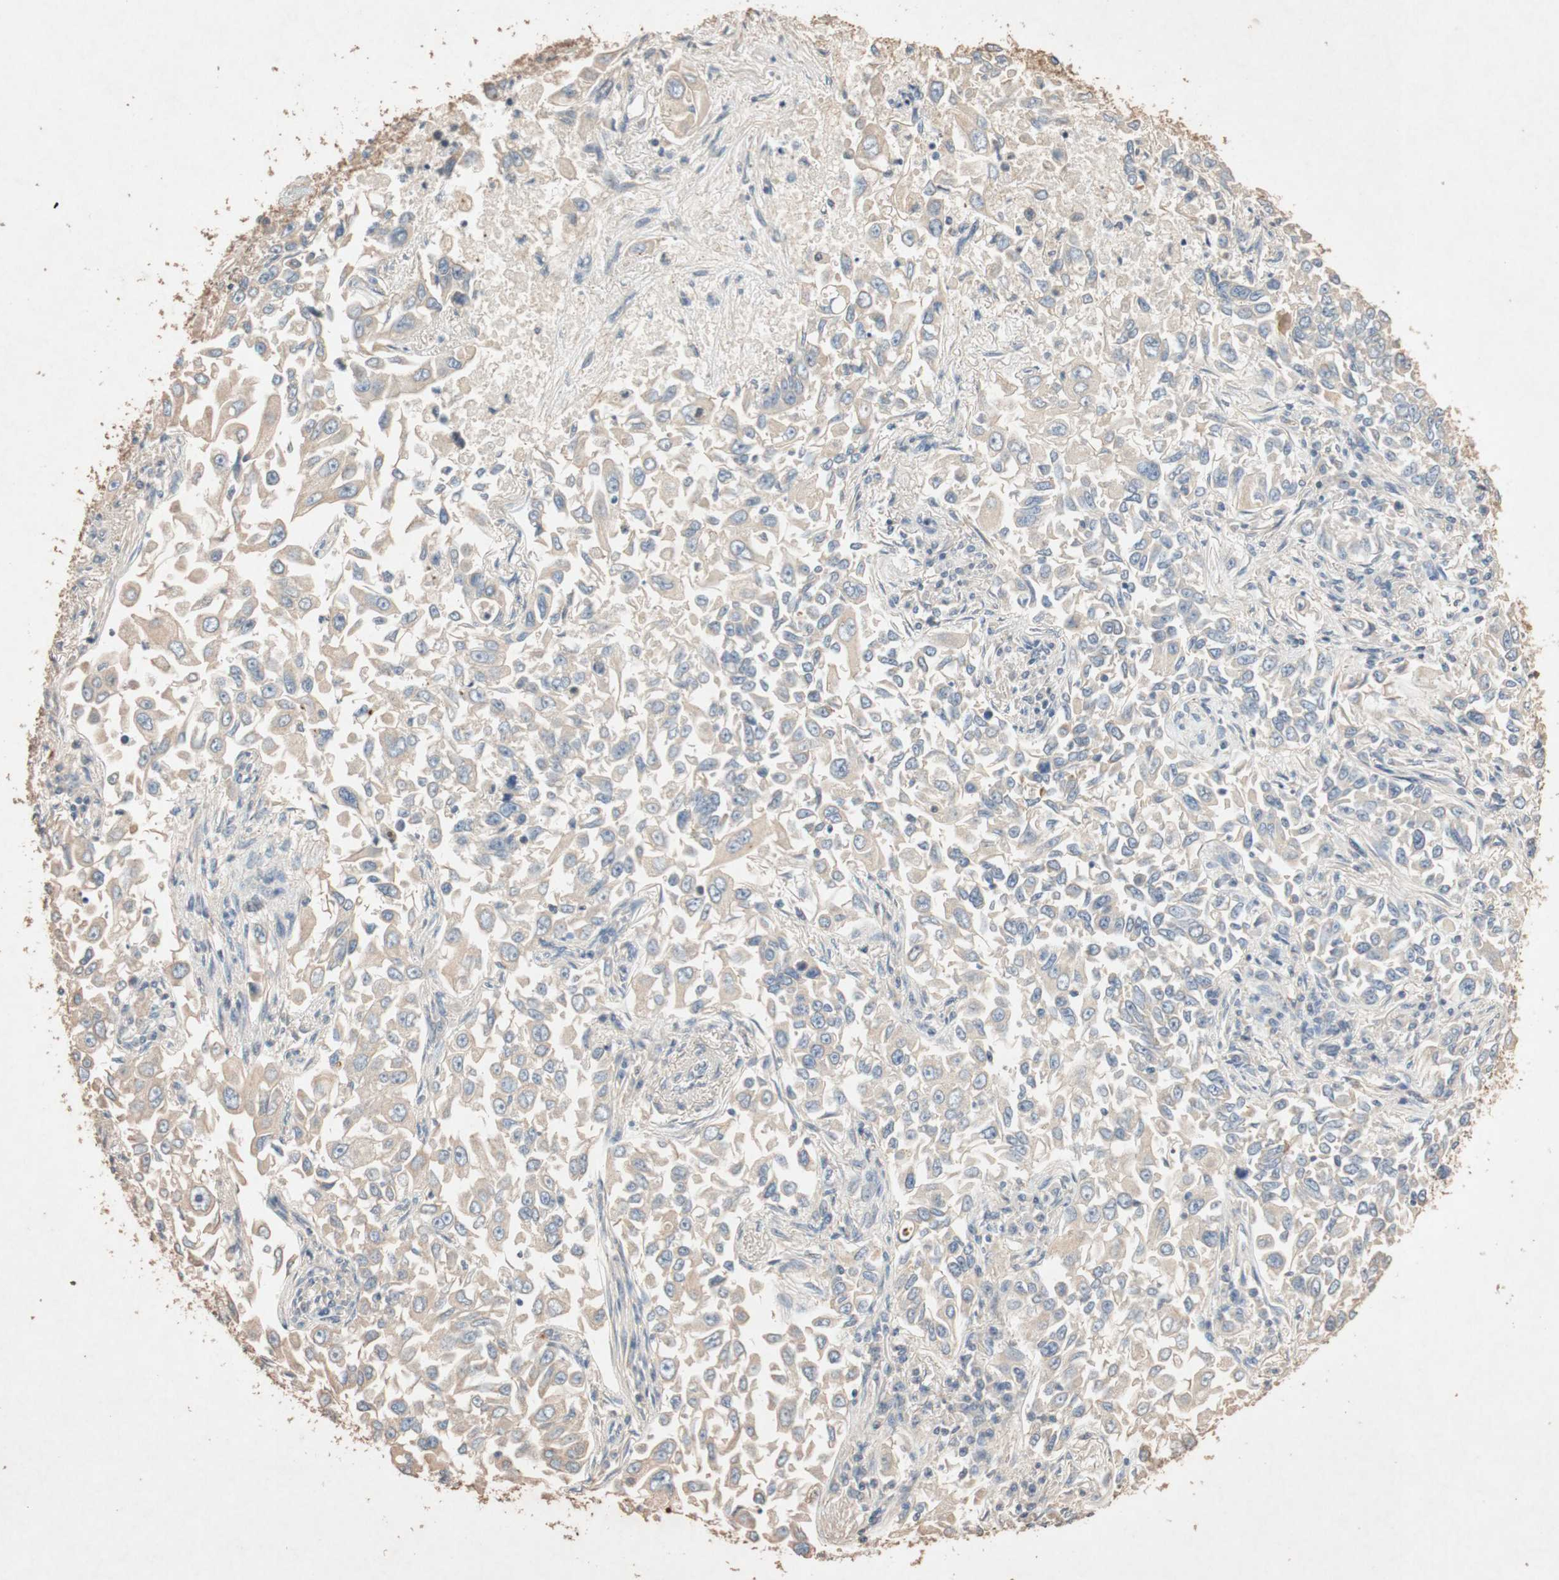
{"staining": {"intensity": "weak", "quantity": ">75%", "location": "cytoplasmic/membranous"}, "tissue": "lung cancer", "cell_type": "Tumor cells", "image_type": "cancer", "snomed": [{"axis": "morphology", "description": "Adenocarcinoma, NOS"}, {"axis": "topography", "description": "Lung"}], "caption": "Human lung cancer (adenocarcinoma) stained with a protein marker shows weak staining in tumor cells.", "gene": "TUBB", "patient": {"sex": "male", "age": 84}}